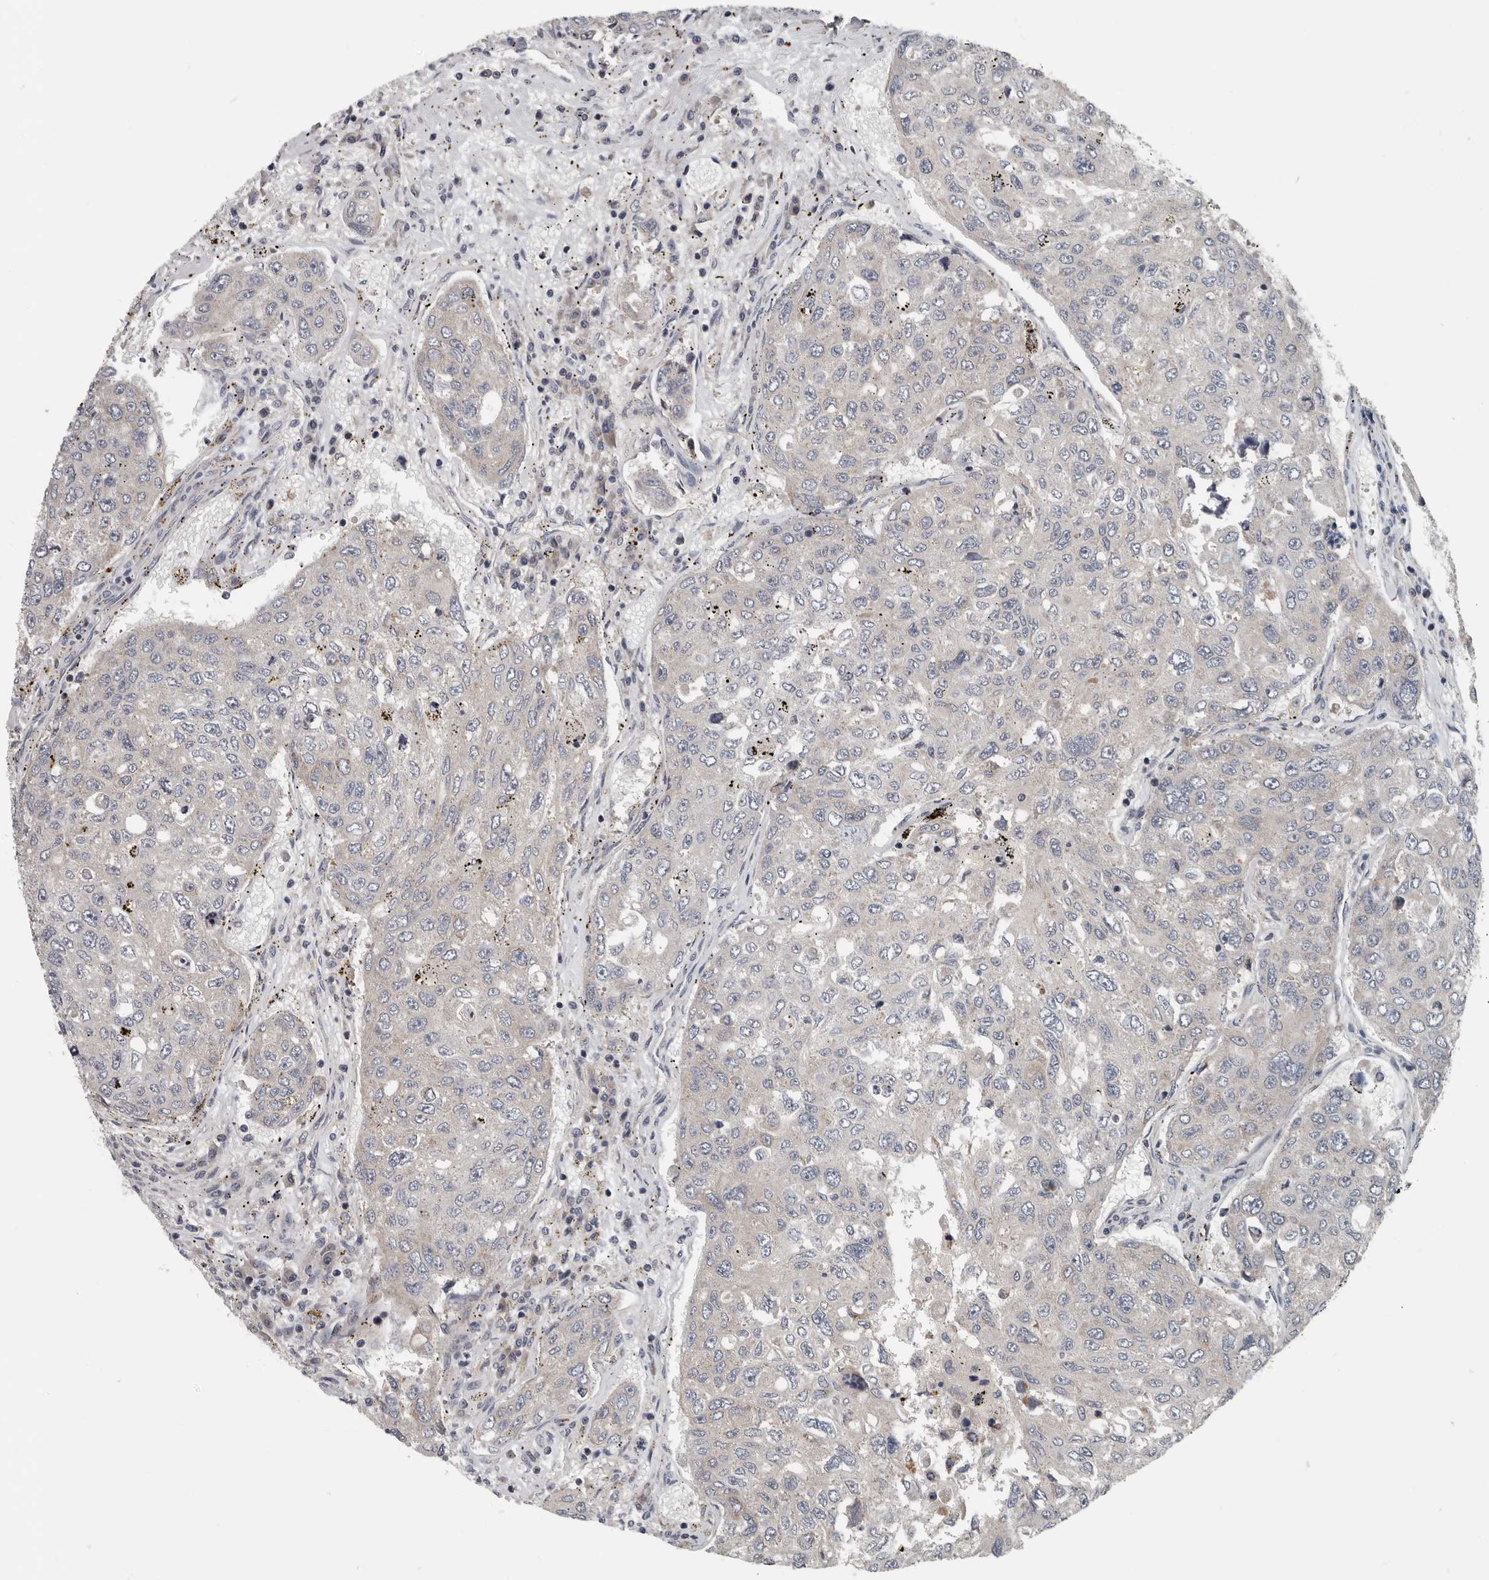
{"staining": {"intensity": "negative", "quantity": "none", "location": "none"}, "tissue": "urothelial cancer", "cell_type": "Tumor cells", "image_type": "cancer", "snomed": [{"axis": "morphology", "description": "Urothelial carcinoma, High grade"}, {"axis": "topography", "description": "Lymph node"}, {"axis": "topography", "description": "Urinary bladder"}], "caption": "Tumor cells are negative for protein expression in human urothelial carcinoma (high-grade).", "gene": "TMEM199", "patient": {"sex": "male", "age": 51}}